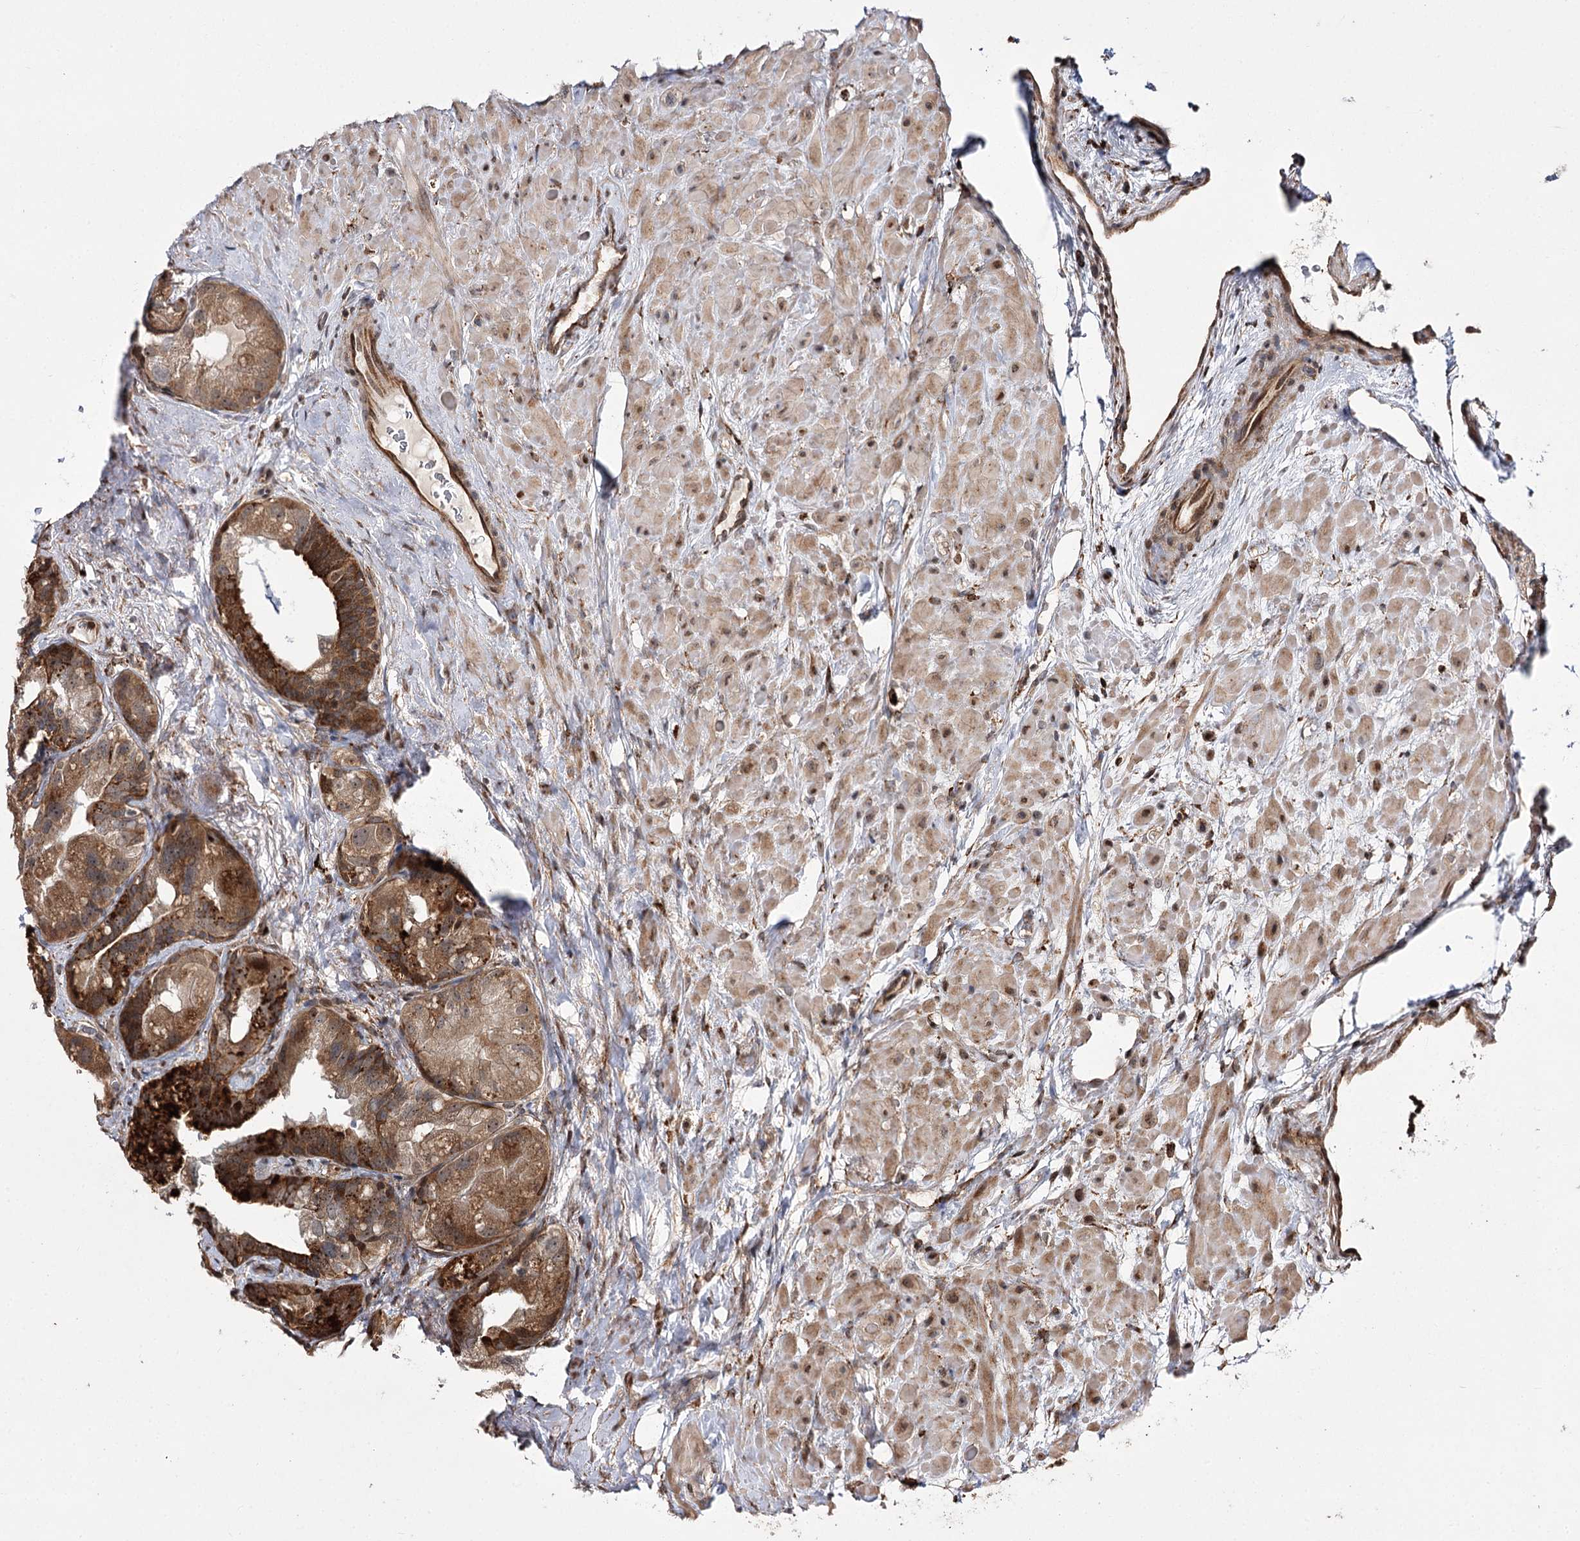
{"staining": {"intensity": "moderate", "quantity": ">75%", "location": "cytoplasmic/membranous"}, "tissue": "prostate cancer", "cell_type": "Tumor cells", "image_type": "cancer", "snomed": [{"axis": "morphology", "description": "Normal tissue, NOS"}, {"axis": "morphology", "description": "Adenocarcinoma, Low grade"}, {"axis": "topography", "description": "Prostate"}], "caption": "Protein staining exhibits moderate cytoplasmic/membranous positivity in about >75% of tumor cells in prostate cancer.", "gene": "FANCL", "patient": {"sex": "male", "age": 72}}